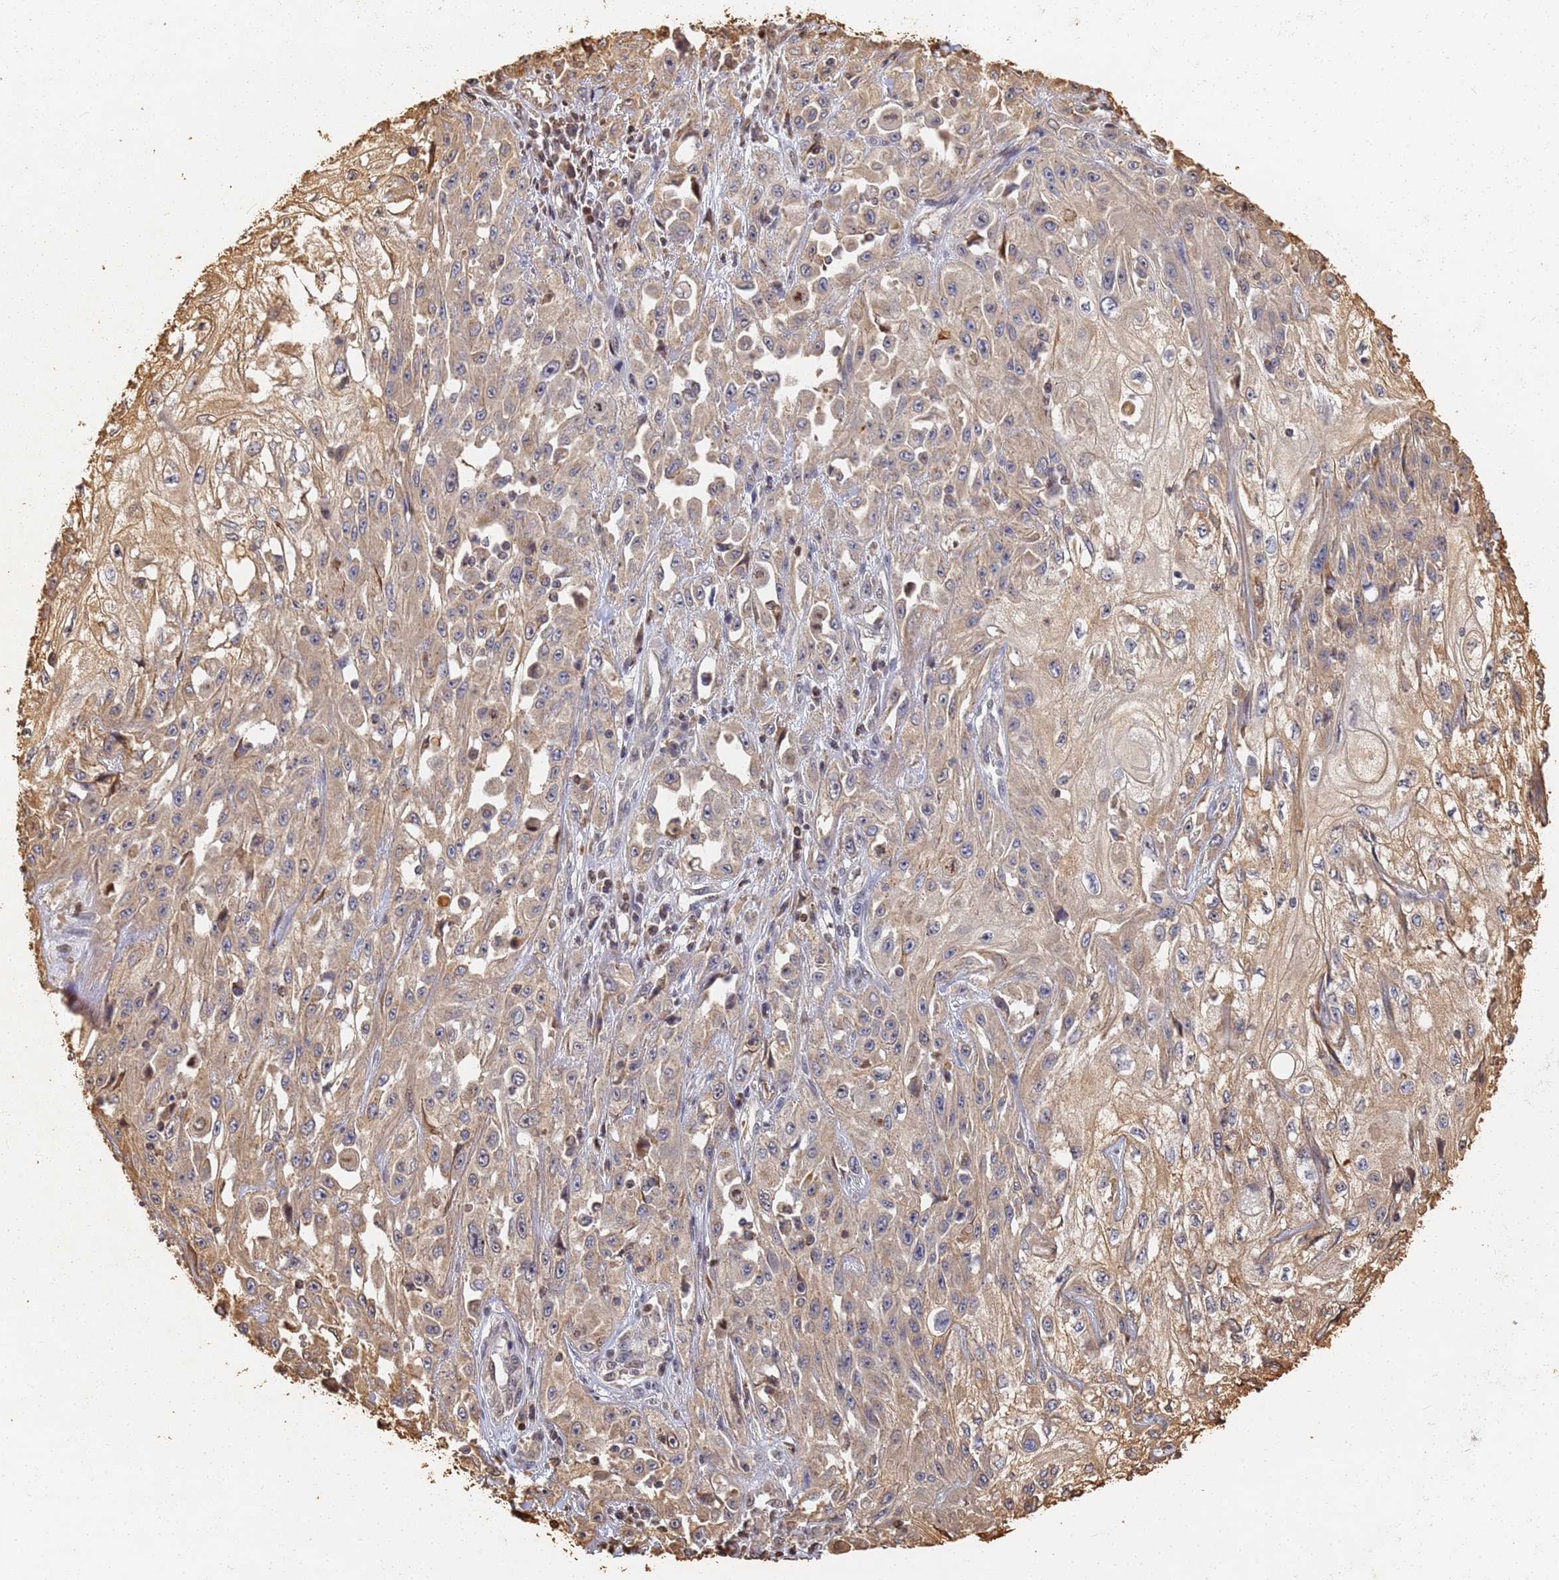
{"staining": {"intensity": "moderate", "quantity": "25%-75%", "location": "cytoplasmic/membranous"}, "tissue": "skin cancer", "cell_type": "Tumor cells", "image_type": "cancer", "snomed": [{"axis": "morphology", "description": "Squamous cell carcinoma, NOS"}, {"axis": "morphology", "description": "Squamous cell carcinoma, metastatic, NOS"}, {"axis": "topography", "description": "Skin"}, {"axis": "topography", "description": "Lymph node"}], "caption": "Tumor cells show medium levels of moderate cytoplasmic/membranous positivity in approximately 25%-75% of cells in metastatic squamous cell carcinoma (skin).", "gene": "JAK2", "patient": {"sex": "male", "age": 75}}